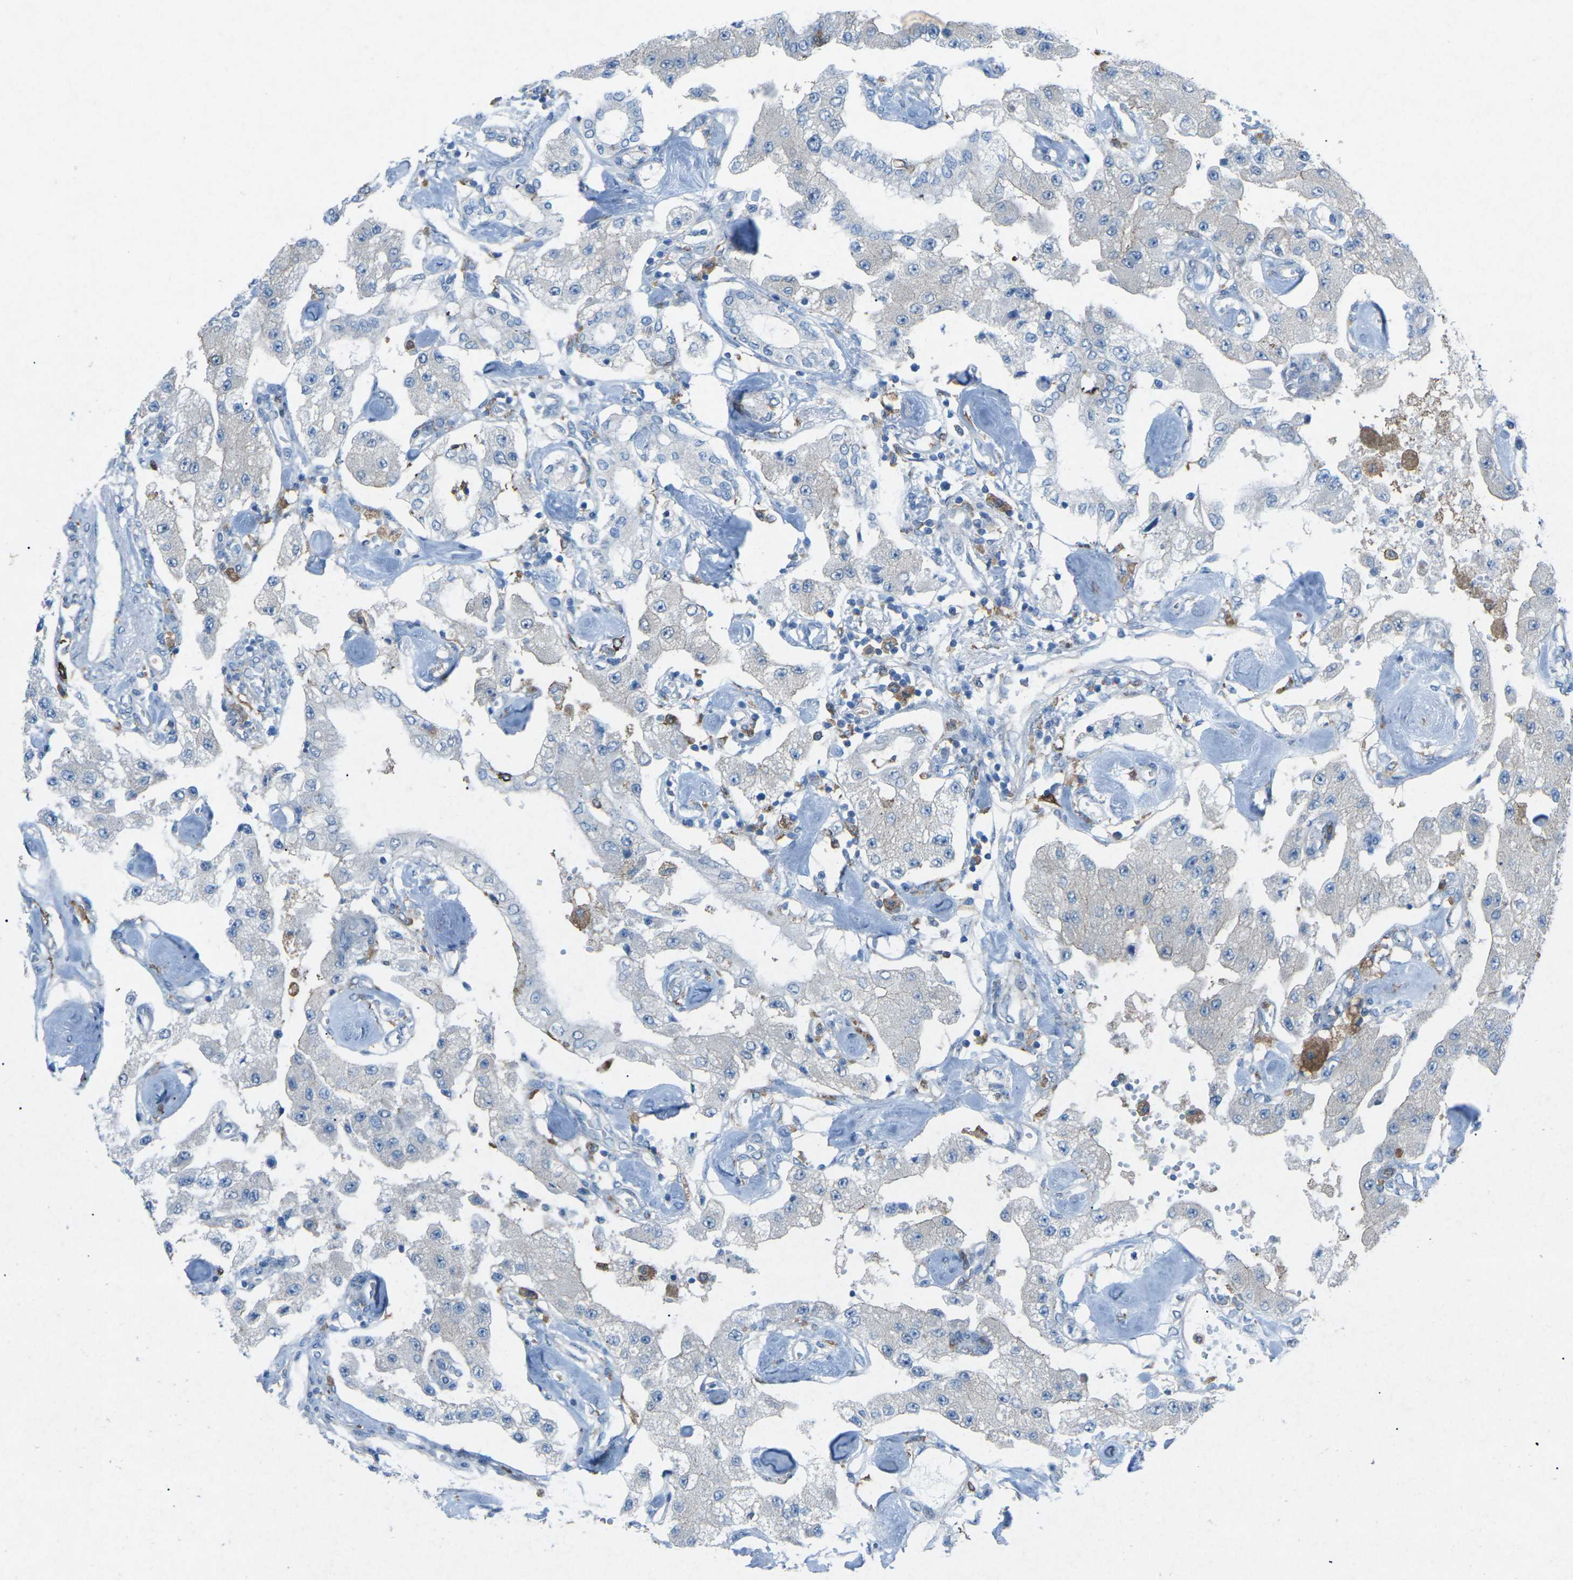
{"staining": {"intensity": "negative", "quantity": "none", "location": "none"}, "tissue": "carcinoid", "cell_type": "Tumor cells", "image_type": "cancer", "snomed": [{"axis": "morphology", "description": "Carcinoid, malignant, NOS"}, {"axis": "topography", "description": "Pancreas"}], "caption": "Immunohistochemistry histopathology image of human malignant carcinoid stained for a protein (brown), which exhibits no staining in tumor cells.", "gene": "STK11", "patient": {"sex": "male", "age": 41}}